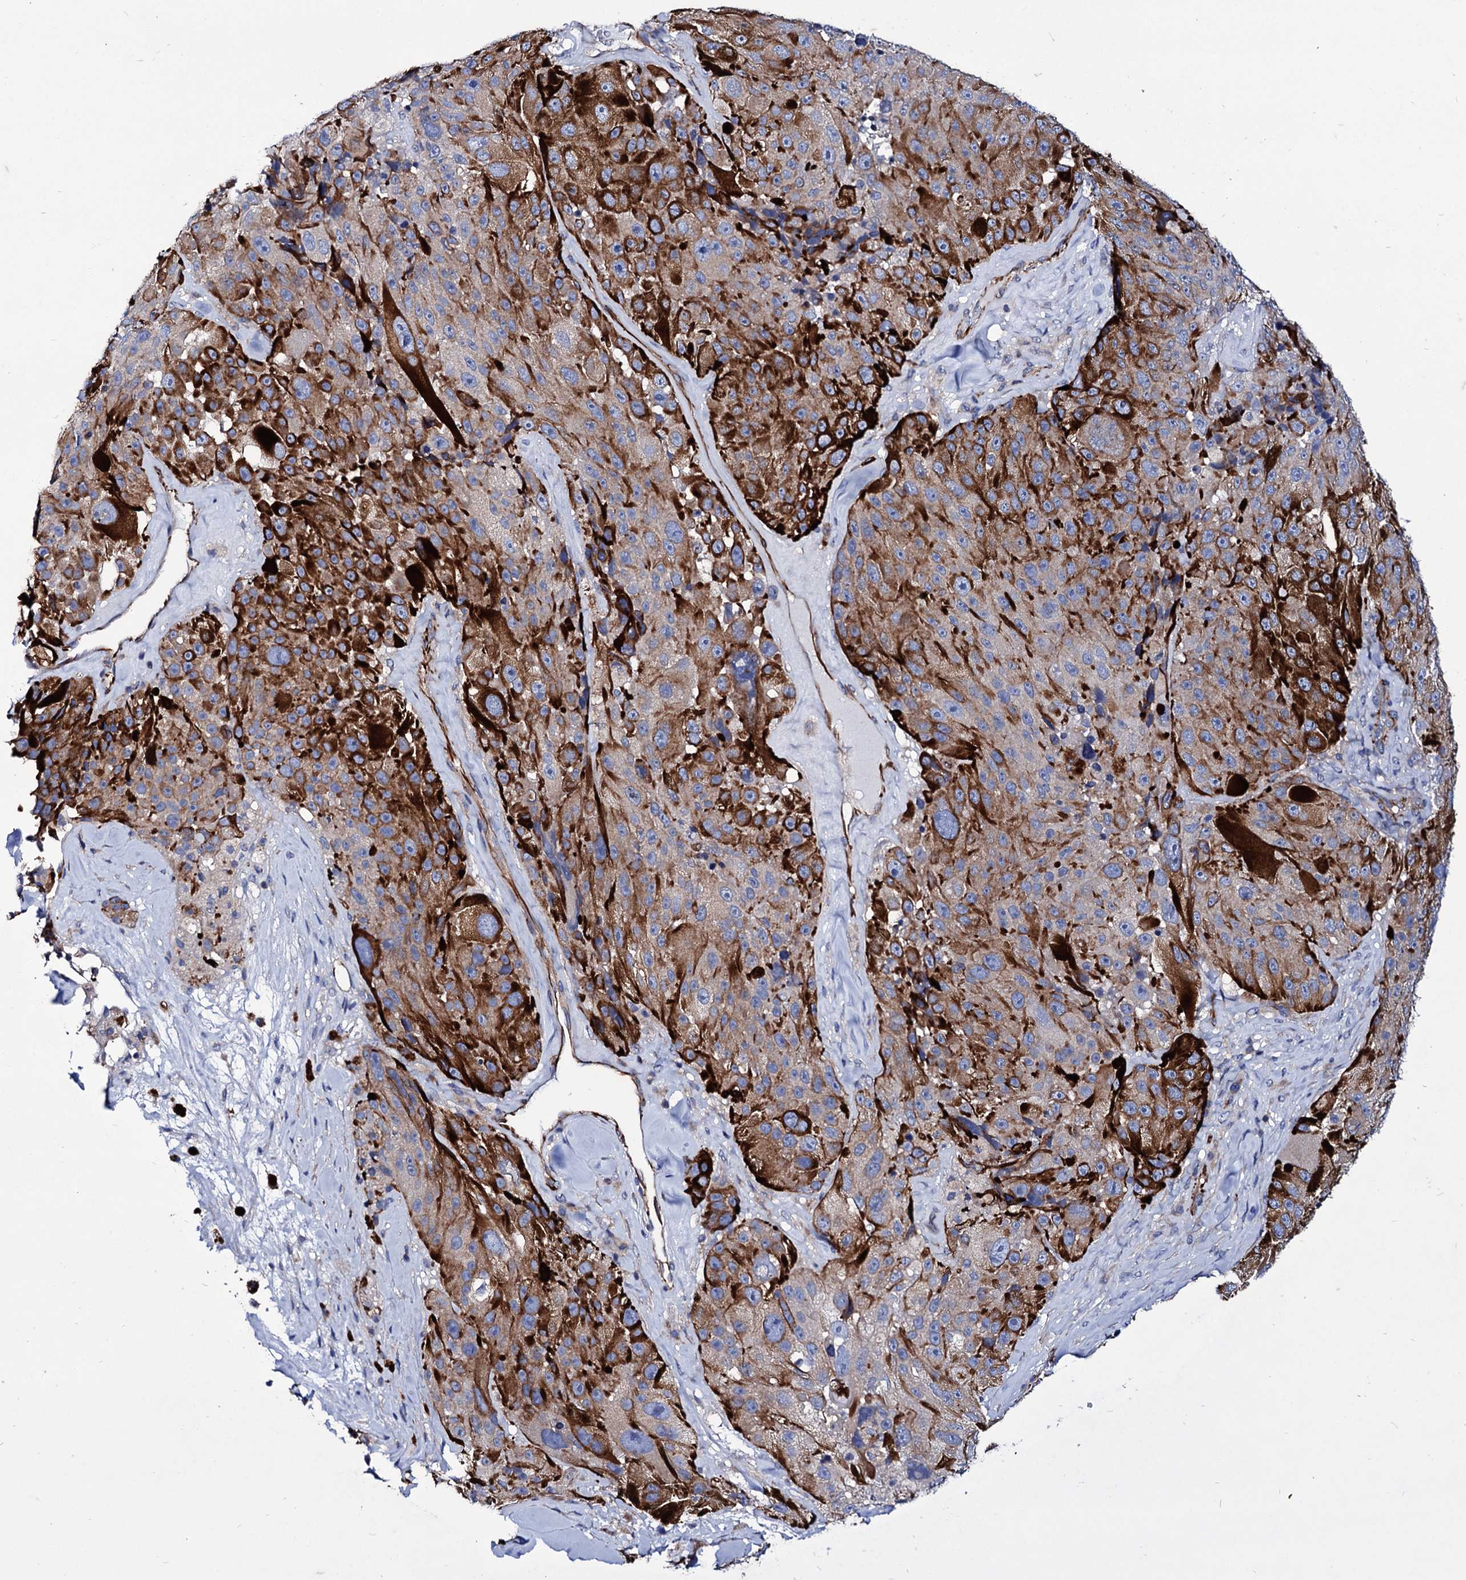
{"staining": {"intensity": "strong", "quantity": "25%-75%", "location": "cytoplasmic/membranous"}, "tissue": "melanoma", "cell_type": "Tumor cells", "image_type": "cancer", "snomed": [{"axis": "morphology", "description": "Malignant melanoma, Metastatic site"}, {"axis": "topography", "description": "Lymph node"}], "caption": "The histopathology image exhibits staining of melanoma, revealing strong cytoplasmic/membranous protein positivity (brown color) within tumor cells.", "gene": "AXL", "patient": {"sex": "male", "age": 62}}